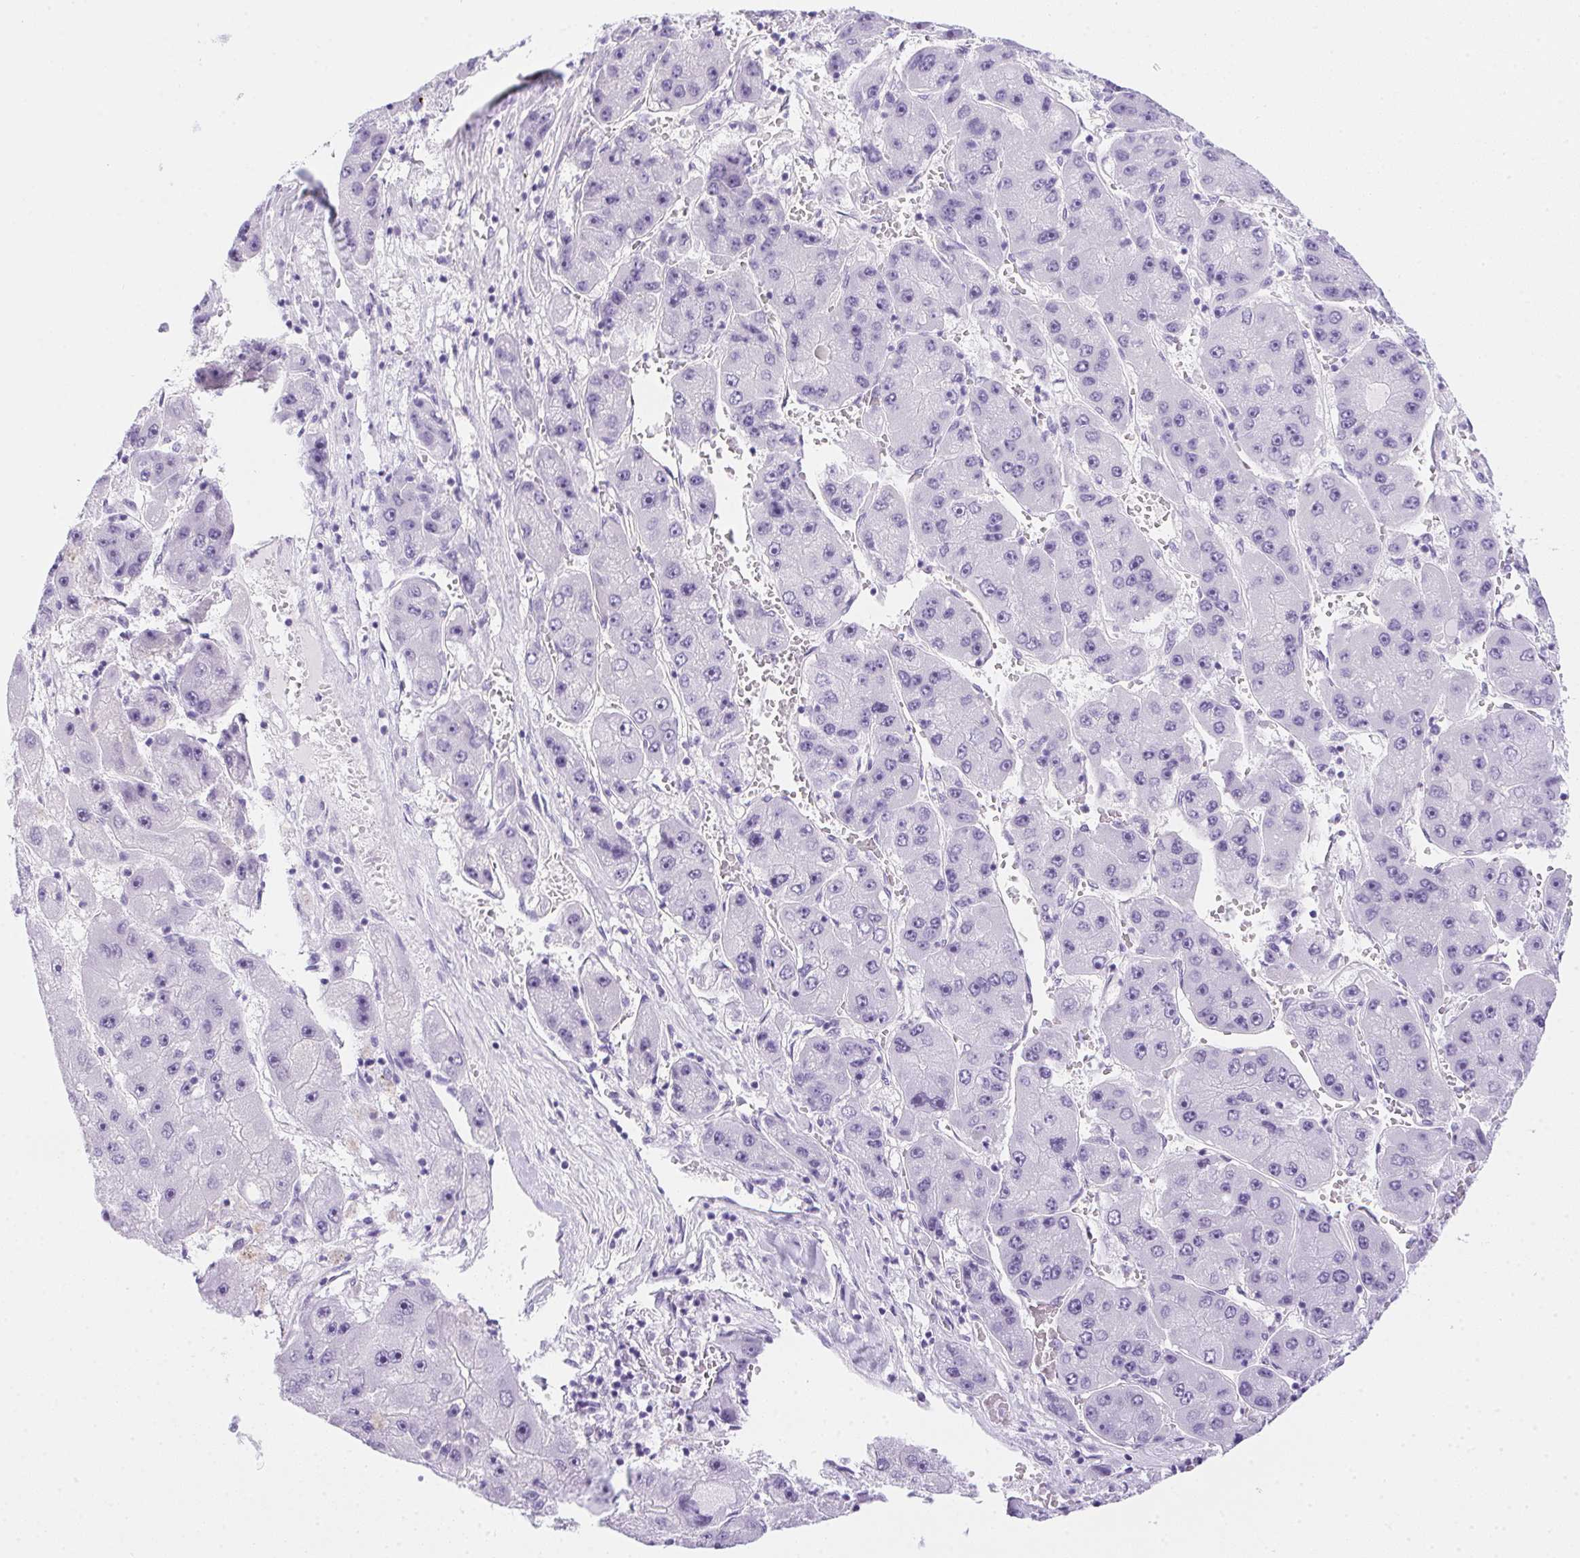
{"staining": {"intensity": "negative", "quantity": "none", "location": "none"}, "tissue": "liver cancer", "cell_type": "Tumor cells", "image_type": "cancer", "snomed": [{"axis": "morphology", "description": "Carcinoma, Hepatocellular, NOS"}, {"axis": "topography", "description": "Liver"}], "caption": "IHC image of neoplastic tissue: human liver cancer stained with DAB reveals no significant protein expression in tumor cells.", "gene": "SPACA5B", "patient": {"sex": "female", "age": 61}}